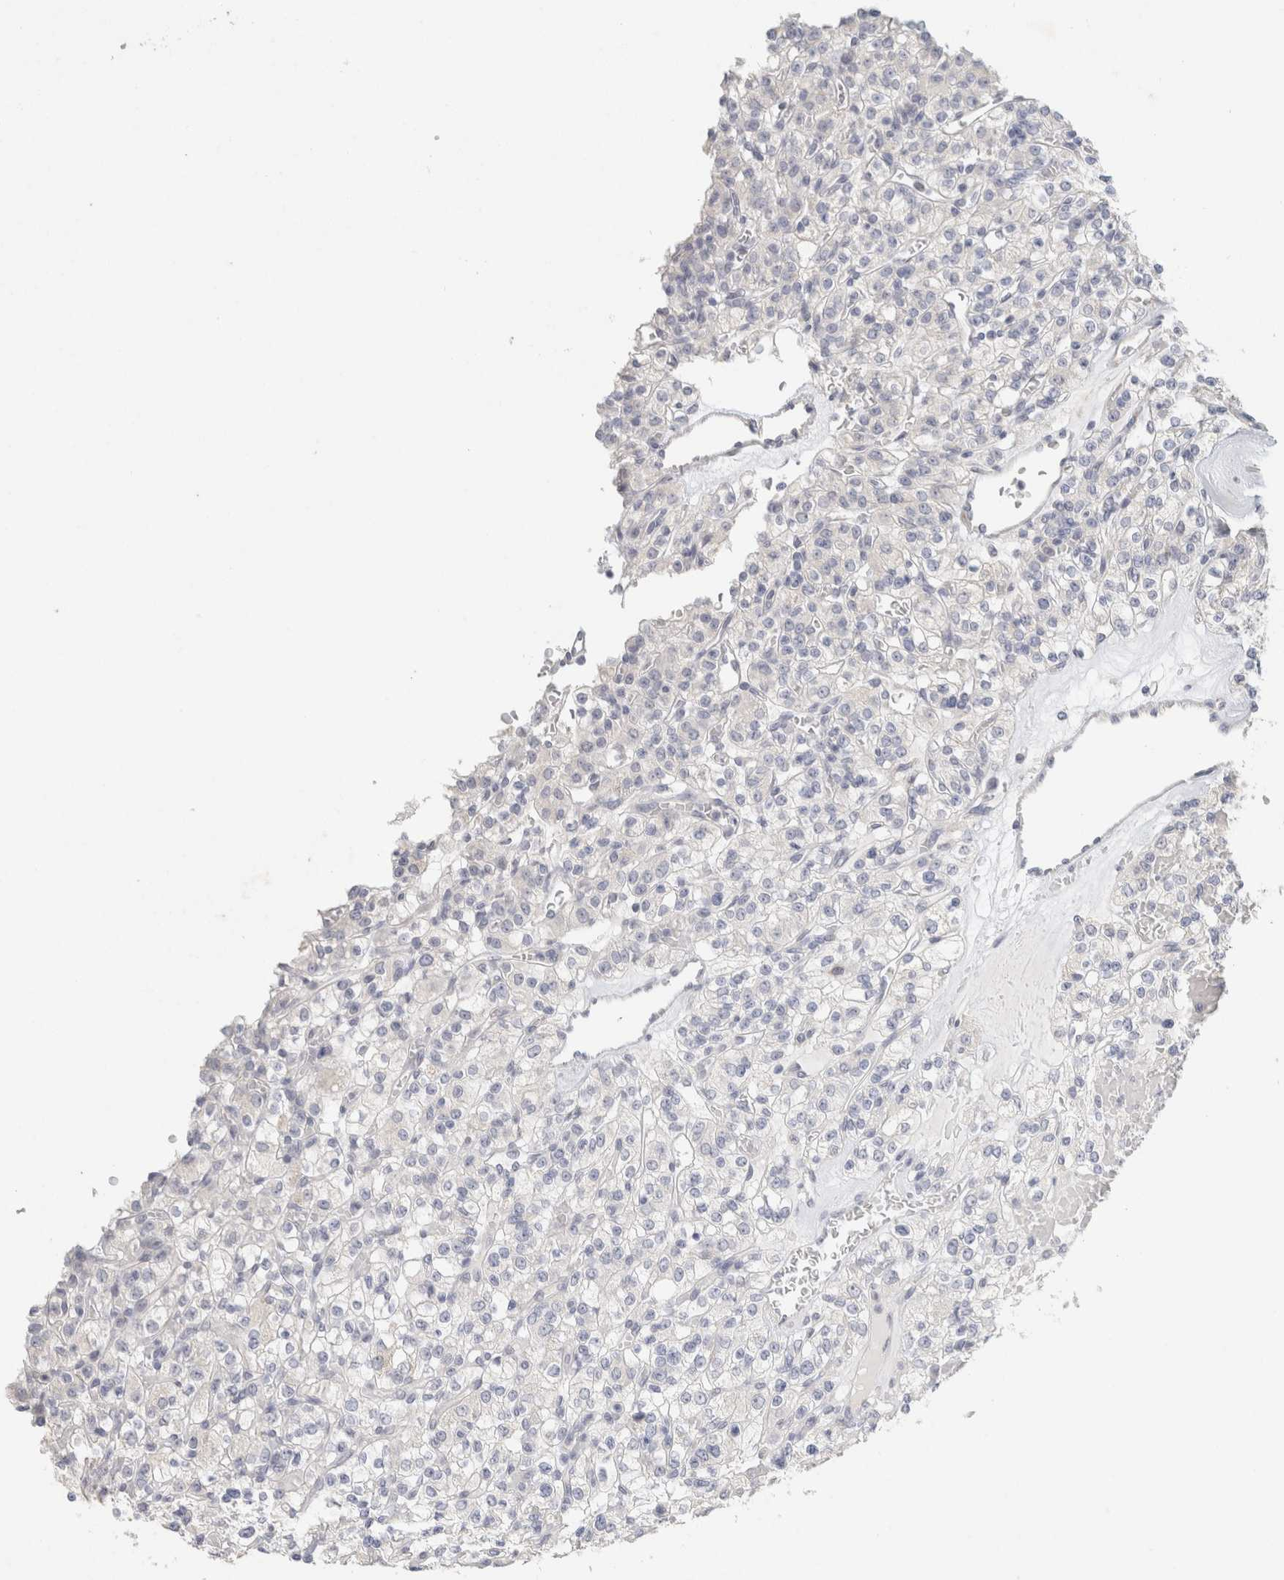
{"staining": {"intensity": "negative", "quantity": "none", "location": "none"}, "tissue": "renal cancer", "cell_type": "Tumor cells", "image_type": "cancer", "snomed": [{"axis": "morphology", "description": "Normal tissue, NOS"}, {"axis": "morphology", "description": "Adenocarcinoma, NOS"}, {"axis": "topography", "description": "Kidney"}], "caption": "An image of human renal cancer is negative for staining in tumor cells.", "gene": "NEFM", "patient": {"sex": "female", "age": 72}}